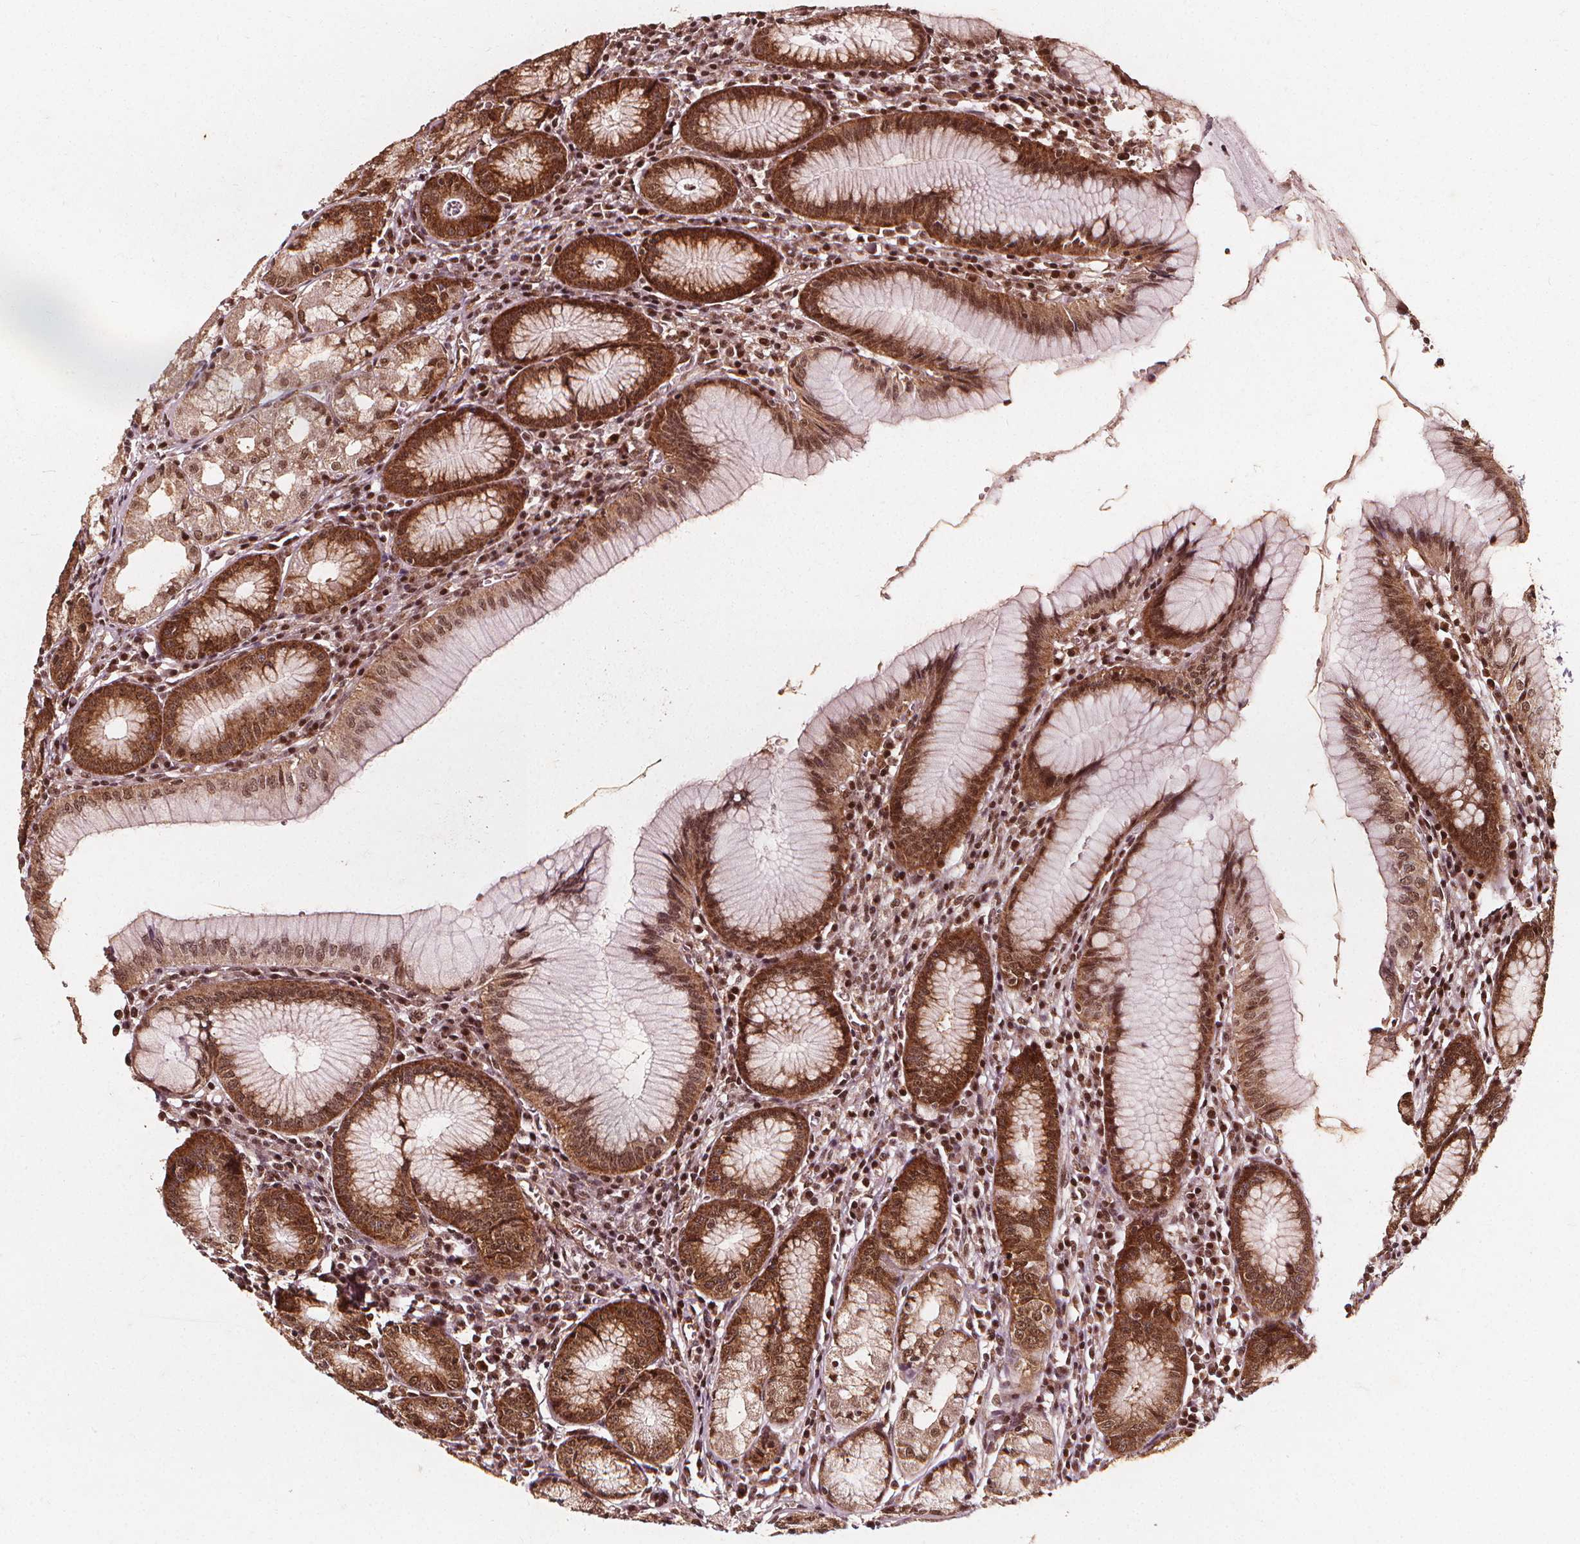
{"staining": {"intensity": "strong", "quantity": ">75%", "location": "cytoplasmic/membranous,nuclear"}, "tissue": "stomach", "cell_type": "Glandular cells", "image_type": "normal", "snomed": [{"axis": "morphology", "description": "Normal tissue, NOS"}, {"axis": "topography", "description": "Stomach"}], "caption": "Immunohistochemistry (DAB (3,3'-diaminobenzidine)) staining of unremarkable stomach demonstrates strong cytoplasmic/membranous,nuclear protein positivity in approximately >75% of glandular cells. The staining was performed using DAB (3,3'-diaminobenzidine), with brown indicating positive protein expression. Nuclei are stained blue with hematoxylin.", "gene": "SMN1", "patient": {"sex": "male", "age": 55}}